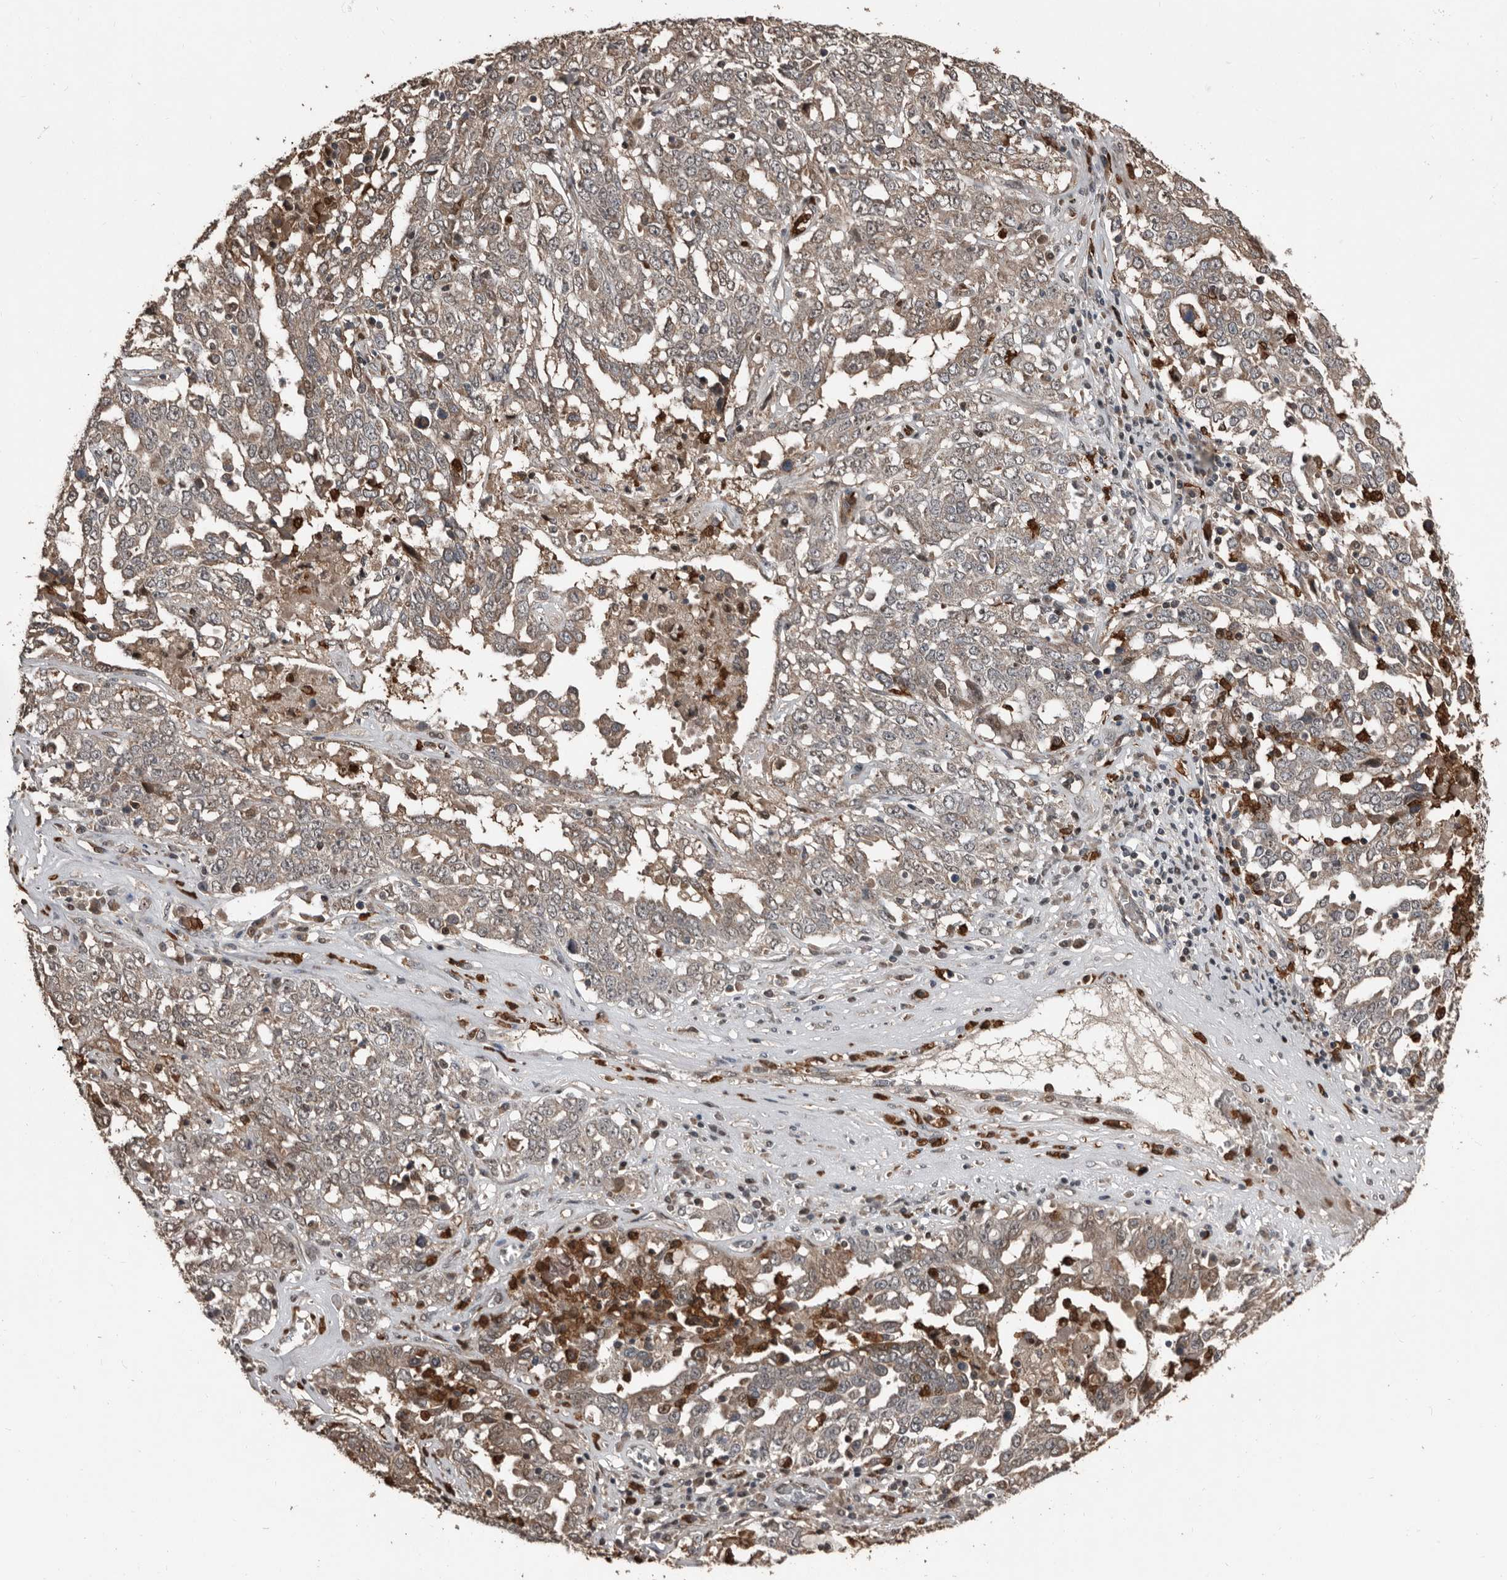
{"staining": {"intensity": "weak", "quantity": "25%-75%", "location": "cytoplasmic/membranous"}, "tissue": "ovarian cancer", "cell_type": "Tumor cells", "image_type": "cancer", "snomed": [{"axis": "morphology", "description": "Carcinoma, endometroid"}, {"axis": "topography", "description": "Ovary"}], "caption": "An immunohistochemistry image of tumor tissue is shown. Protein staining in brown shows weak cytoplasmic/membranous positivity in endometroid carcinoma (ovarian) within tumor cells. The protein of interest is stained brown, and the nuclei are stained in blue (DAB IHC with brightfield microscopy, high magnification).", "gene": "FSBP", "patient": {"sex": "female", "age": 62}}